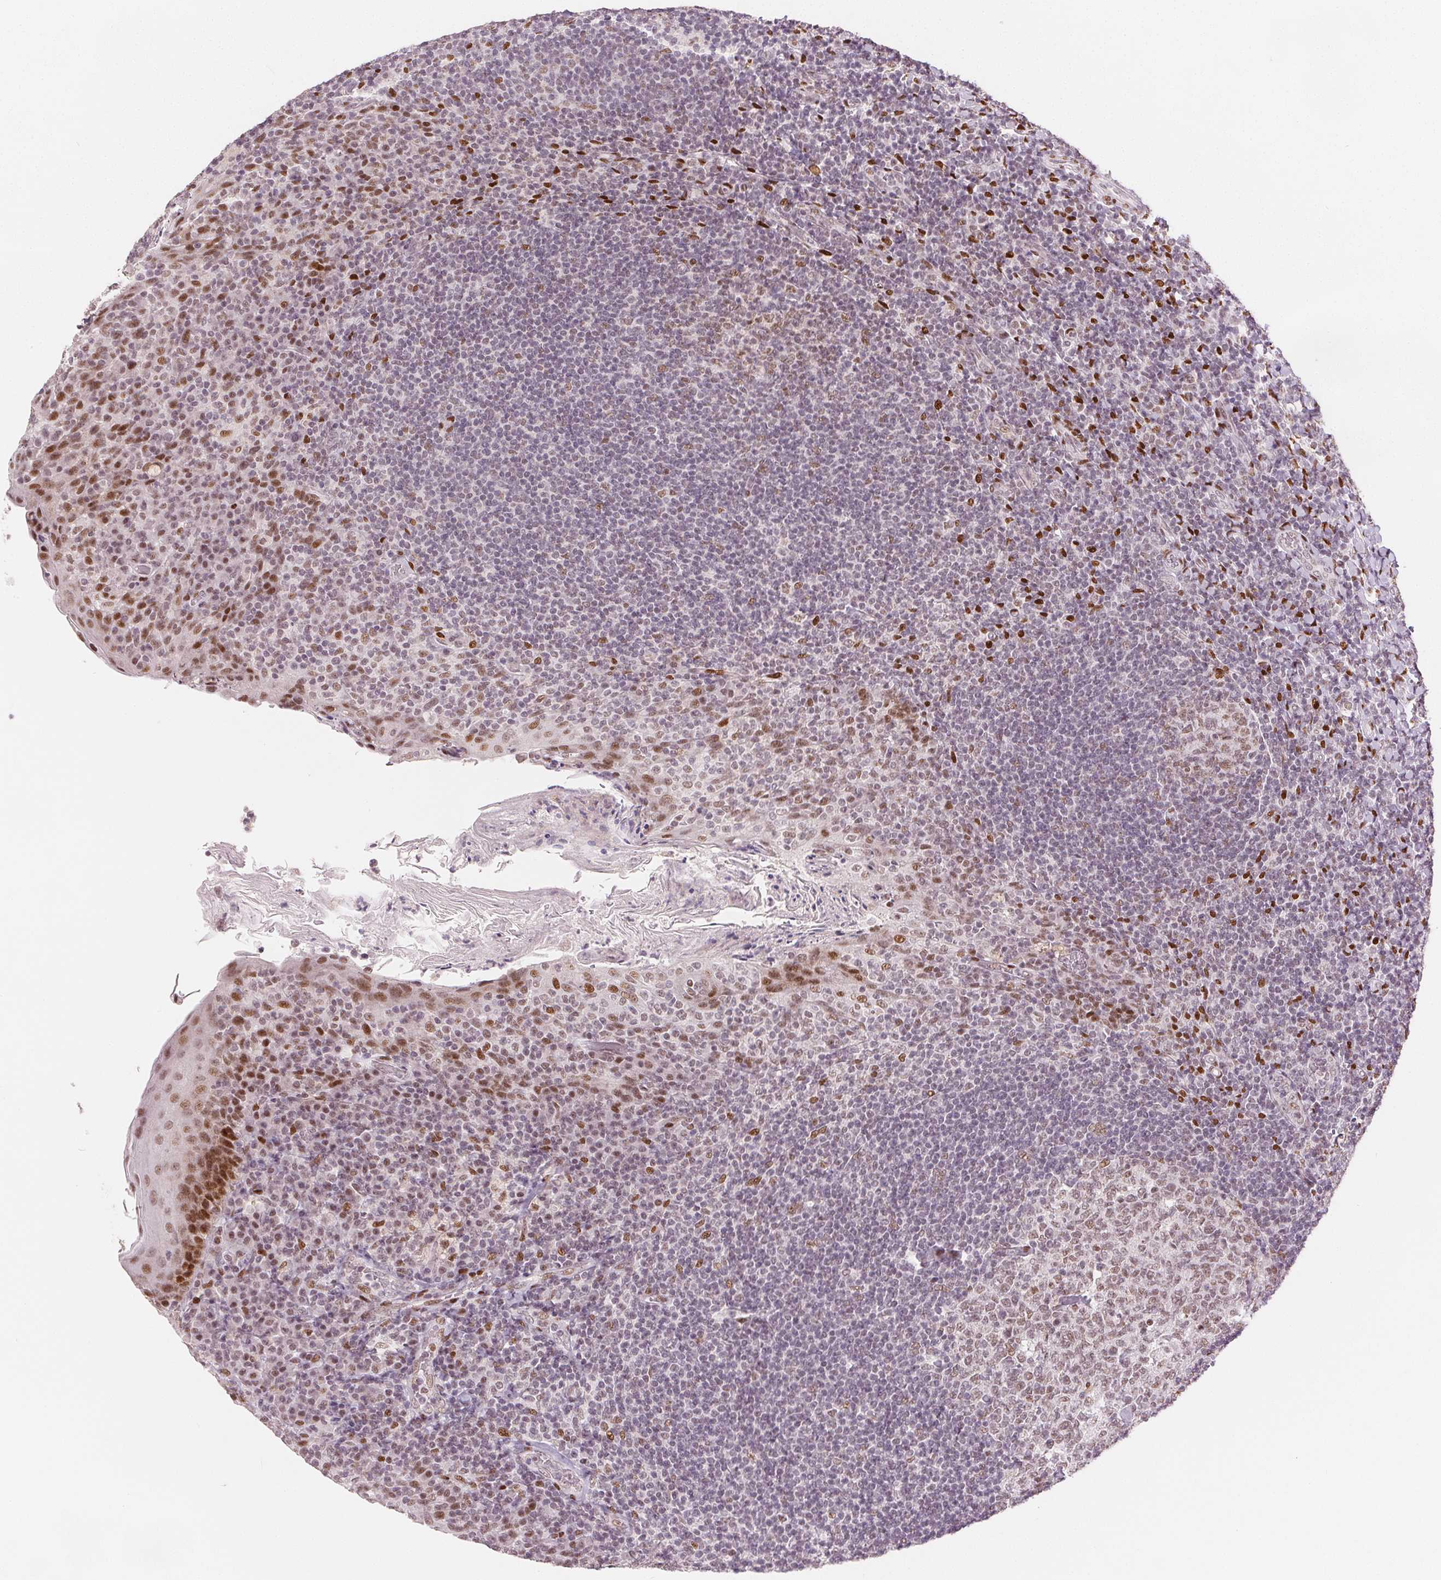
{"staining": {"intensity": "moderate", "quantity": ">75%", "location": "nuclear"}, "tissue": "tonsil", "cell_type": "Germinal center cells", "image_type": "normal", "snomed": [{"axis": "morphology", "description": "Normal tissue, NOS"}, {"axis": "topography", "description": "Tonsil"}], "caption": "Moderate nuclear expression for a protein is seen in approximately >75% of germinal center cells of unremarkable tonsil using immunohistochemistry.", "gene": "ZNF703", "patient": {"sex": "female", "age": 10}}